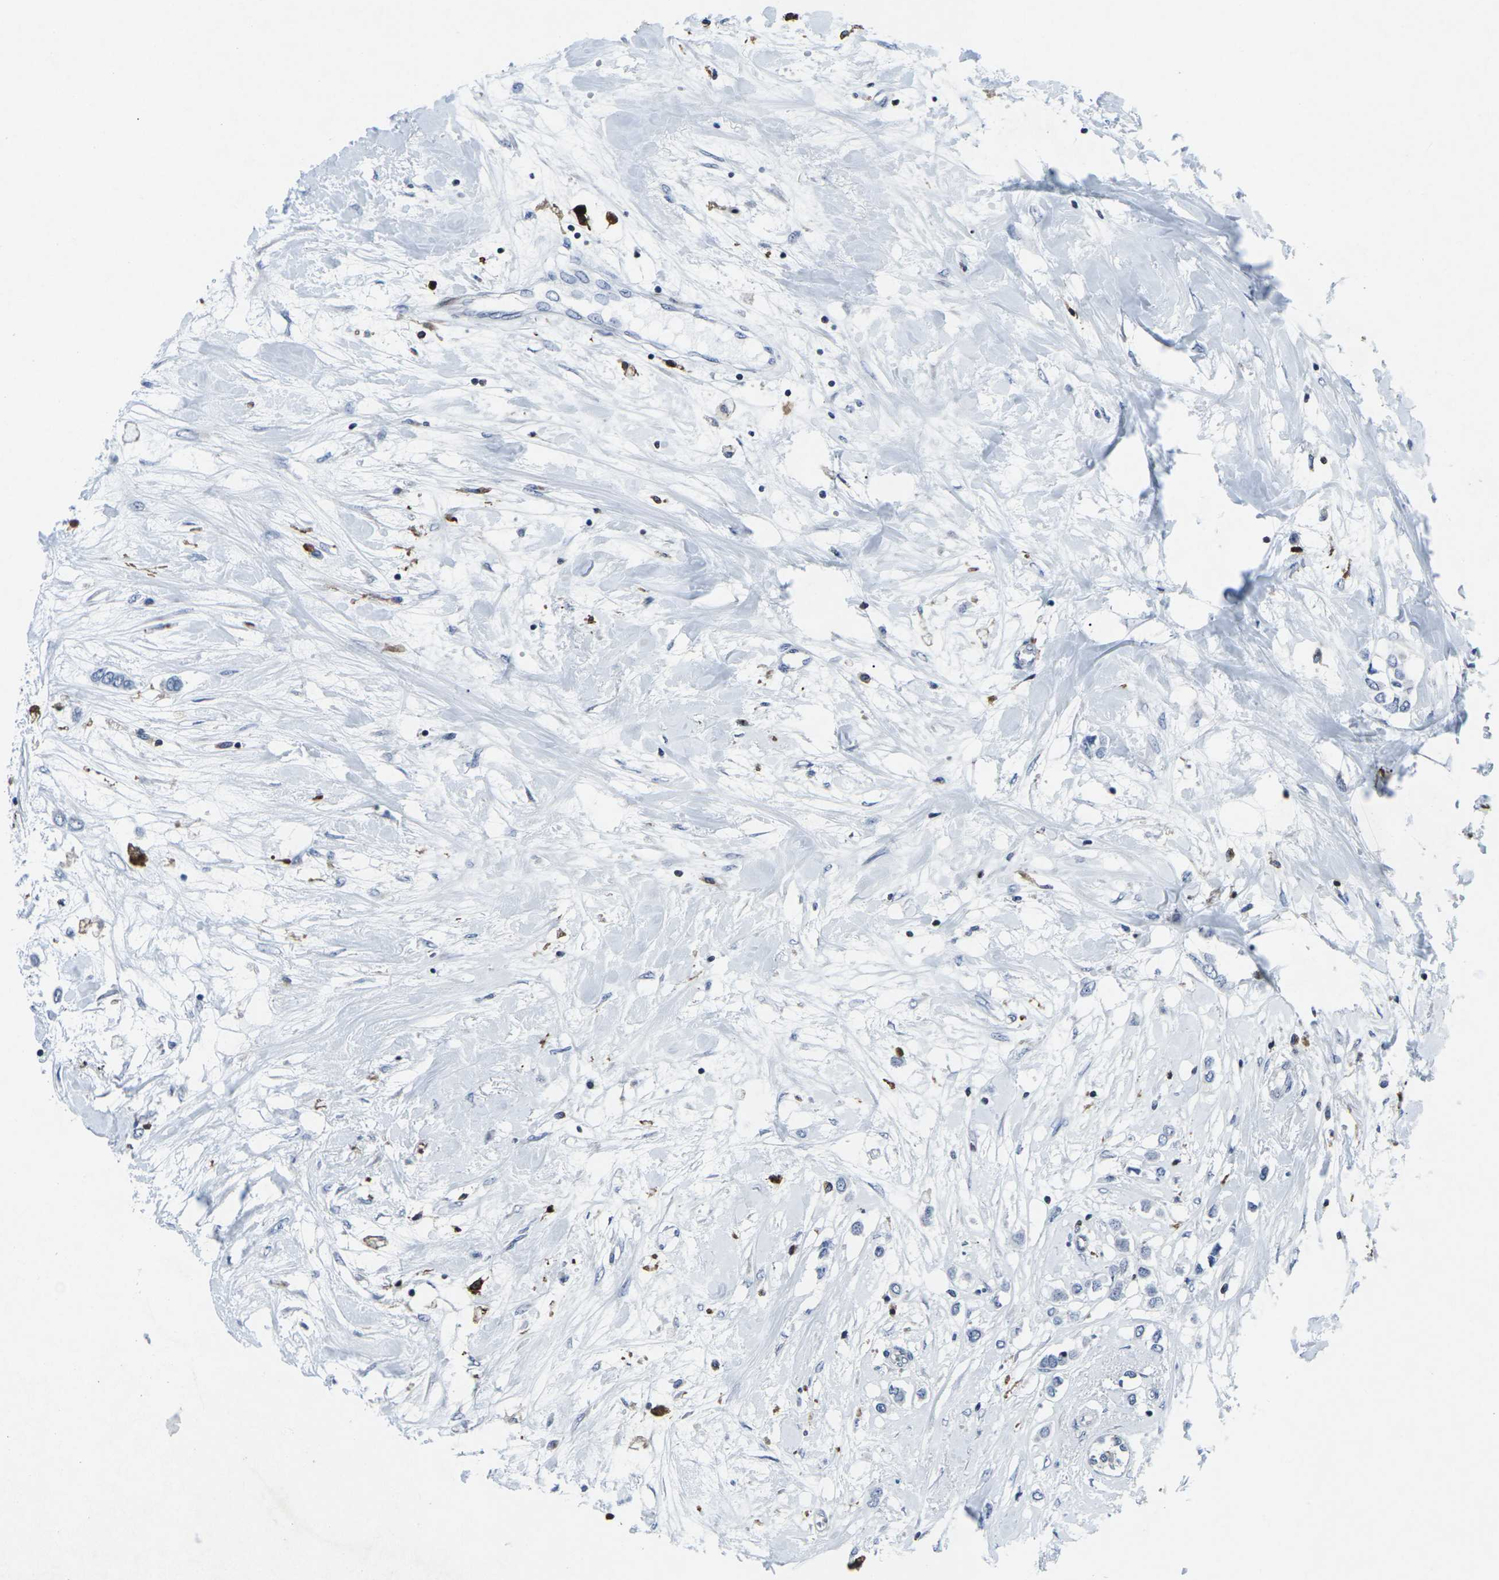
{"staining": {"intensity": "negative", "quantity": "none", "location": "none"}, "tissue": "breast cancer", "cell_type": "Tumor cells", "image_type": "cancer", "snomed": [{"axis": "morphology", "description": "Lobular carcinoma"}, {"axis": "topography", "description": "Breast"}], "caption": "Micrograph shows no significant protein positivity in tumor cells of lobular carcinoma (breast).", "gene": "STAT4", "patient": {"sex": "female", "age": 51}}